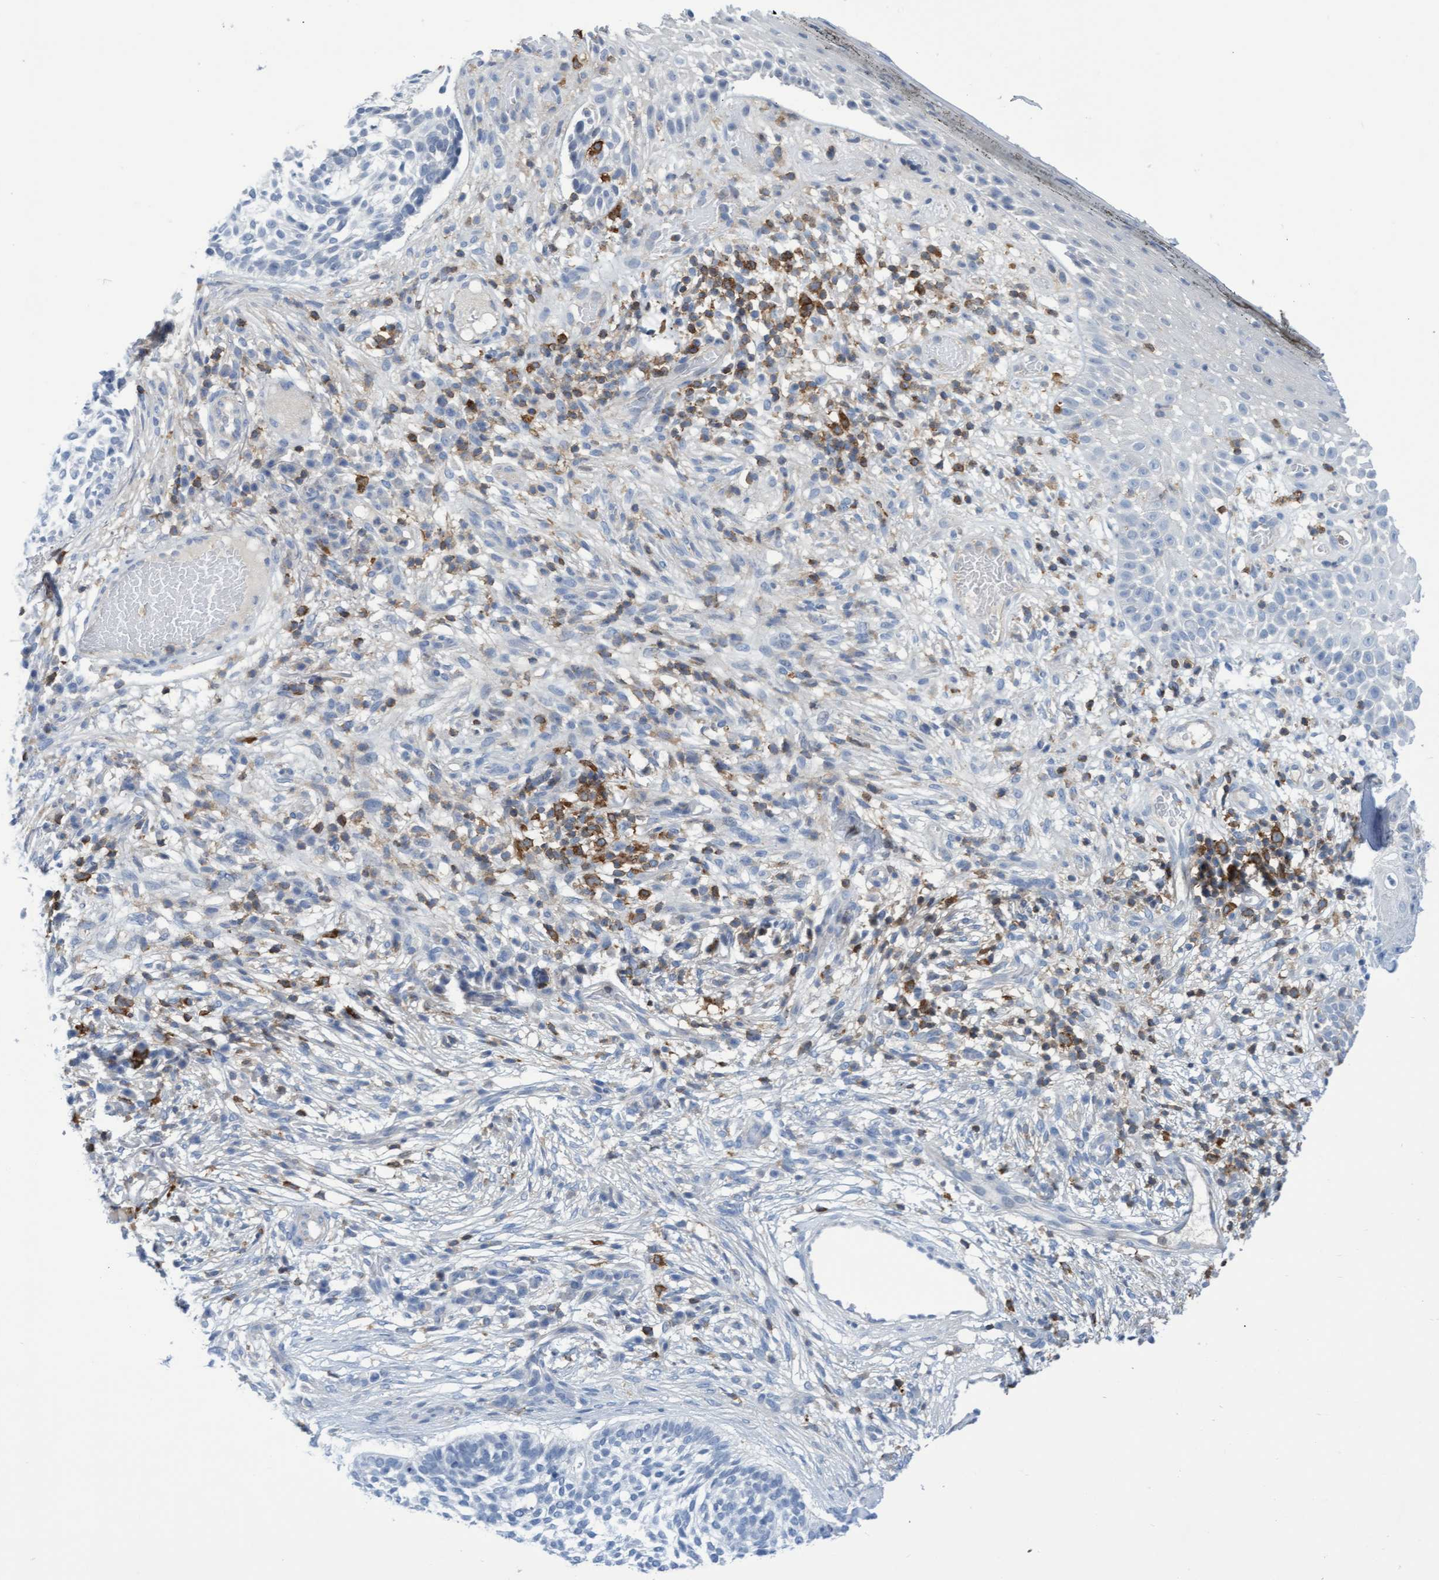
{"staining": {"intensity": "negative", "quantity": "none", "location": "none"}, "tissue": "skin cancer", "cell_type": "Tumor cells", "image_type": "cancer", "snomed": [{"axis": "morphology", "description": "Basal cell carcinoma"}, {"axis": "topography", "description": "Skin"}], "caption": "Immunohistochemical staining of skin cancer (basal cell carcinoma) demonstrates no significant expression in tumor cells. (DAB (3,3'-diaminobenzidine) IHC visualized using brightfield microscopy, high magnification).", "gene": "FNBP1", "patient": {"sex": "female", "age": 64}}